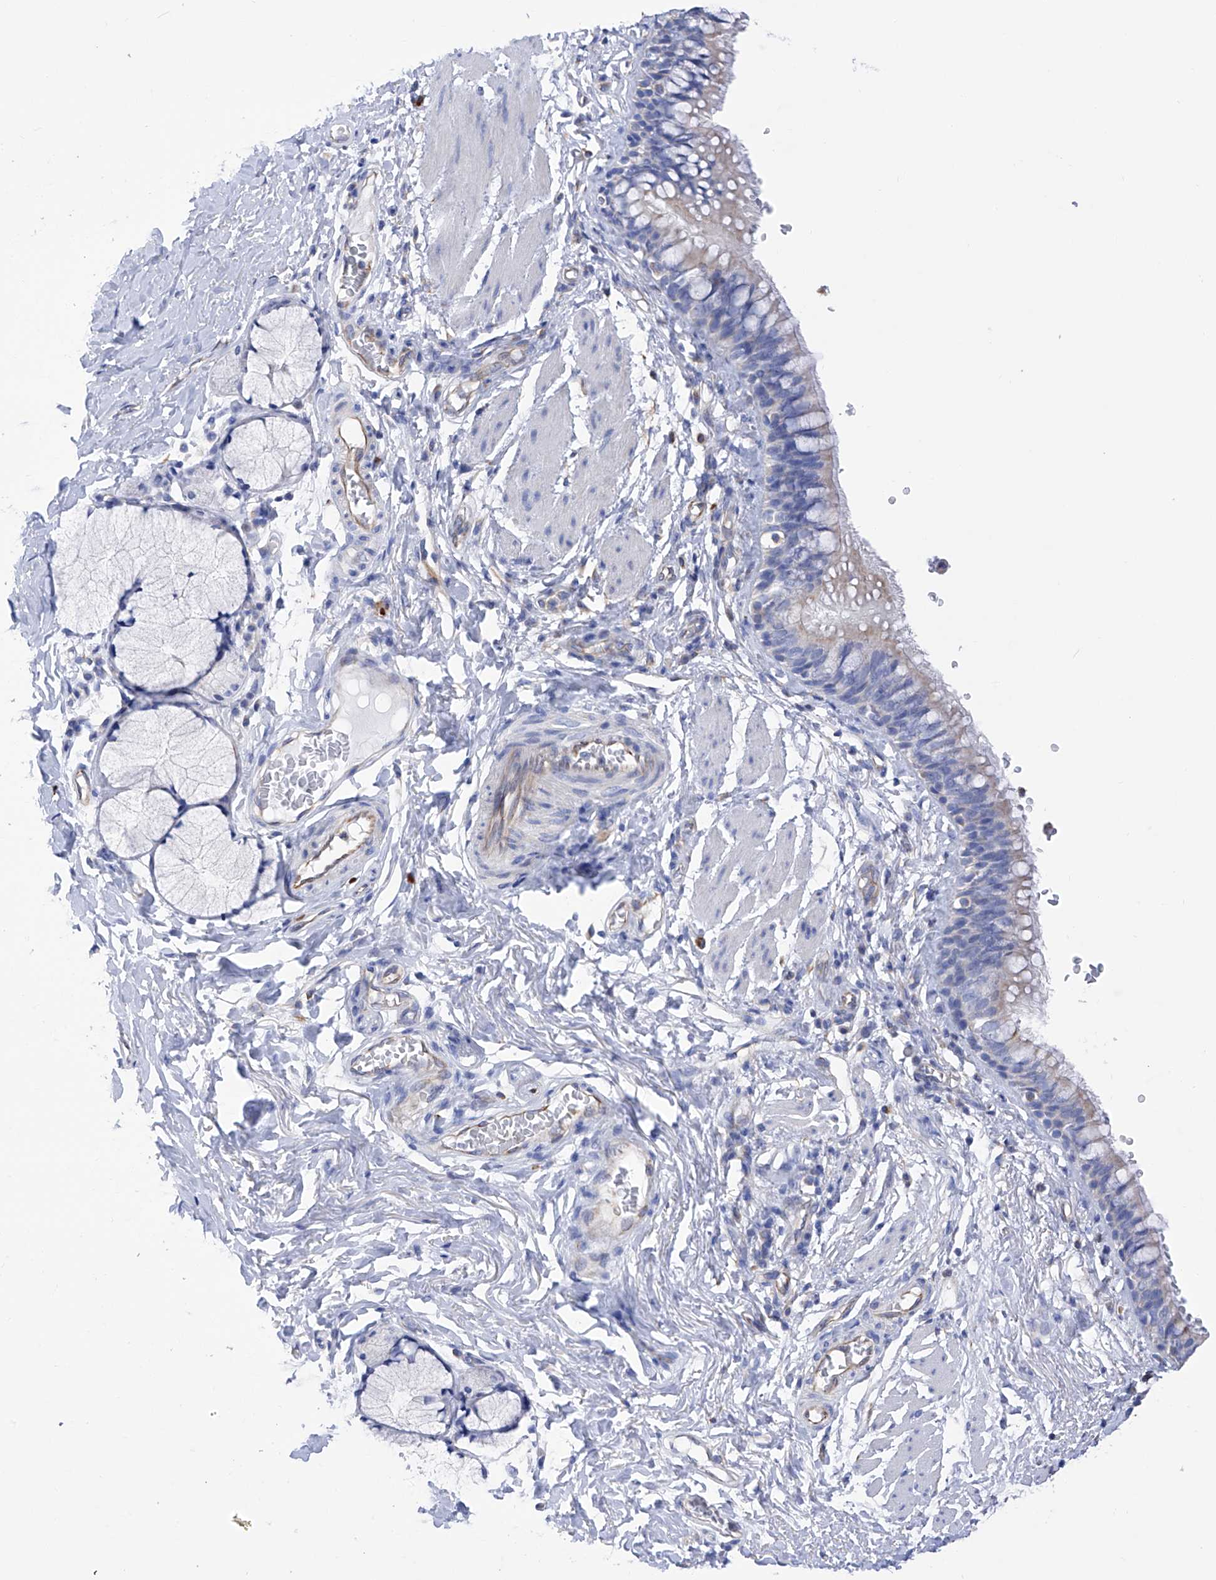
{"staining": {"intensity": "weak", "quantity": "<25%", "location": "cytoplasmic/membranous"}, "tissue": "bronchus", "cell_type": "Respiratory epithelial cells", "image_type": "normal", "snomed": [{"axis": "morphology", "description": "Normal tissue, NOS"}, {"axis": "topography", "description": "Cartilage tissue"}, {"axis": "topography", "description": "Bronchus"}], "caption": "A photomicrograph of human bronchus is negative for staining in respiratory epithelial cells. (Brightfield microscopy of DAB (3,3'-diaminobenzidine) IHC at high magnification).", "gene": "FLG", "patient": {"sex": "female", "age": 36}}